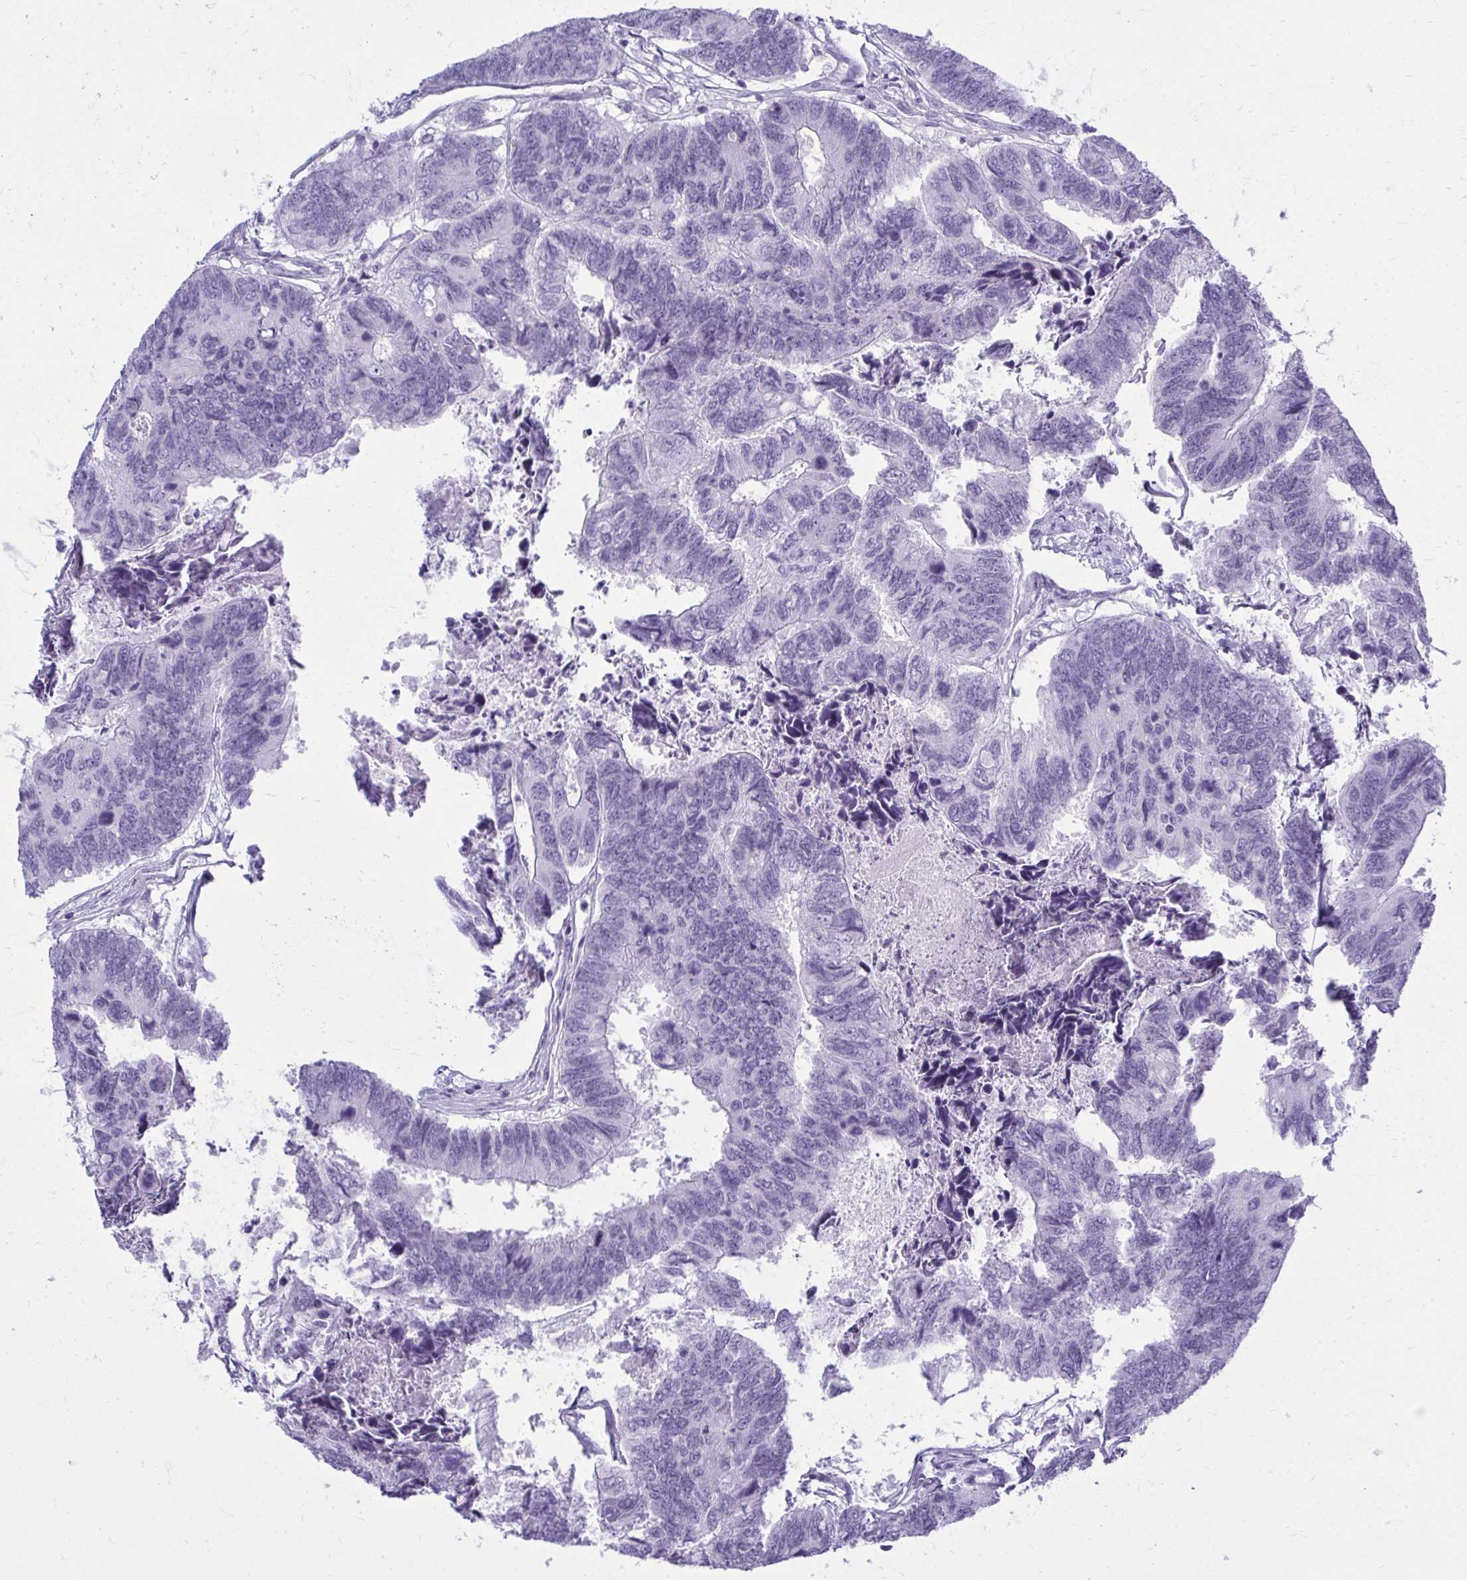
{"staining": {"intensity": "negative", "quantity": "none", "location": "none"}, "tissue": "colorectal cancer", "cell_type": "Tumor cells", "image_type": "cancer", "snomed": [{"axis": "morphology", "description": "Adenocarcinoma, NOS"}, {"axis": "topography", "description": "Colon"}], "caption": "Colorectal adenocarcinoma stained for a protein using IHC shows no staining tumor cells.", "gene": "QDPR", "patient": {"sex": "female", "age": 67}}